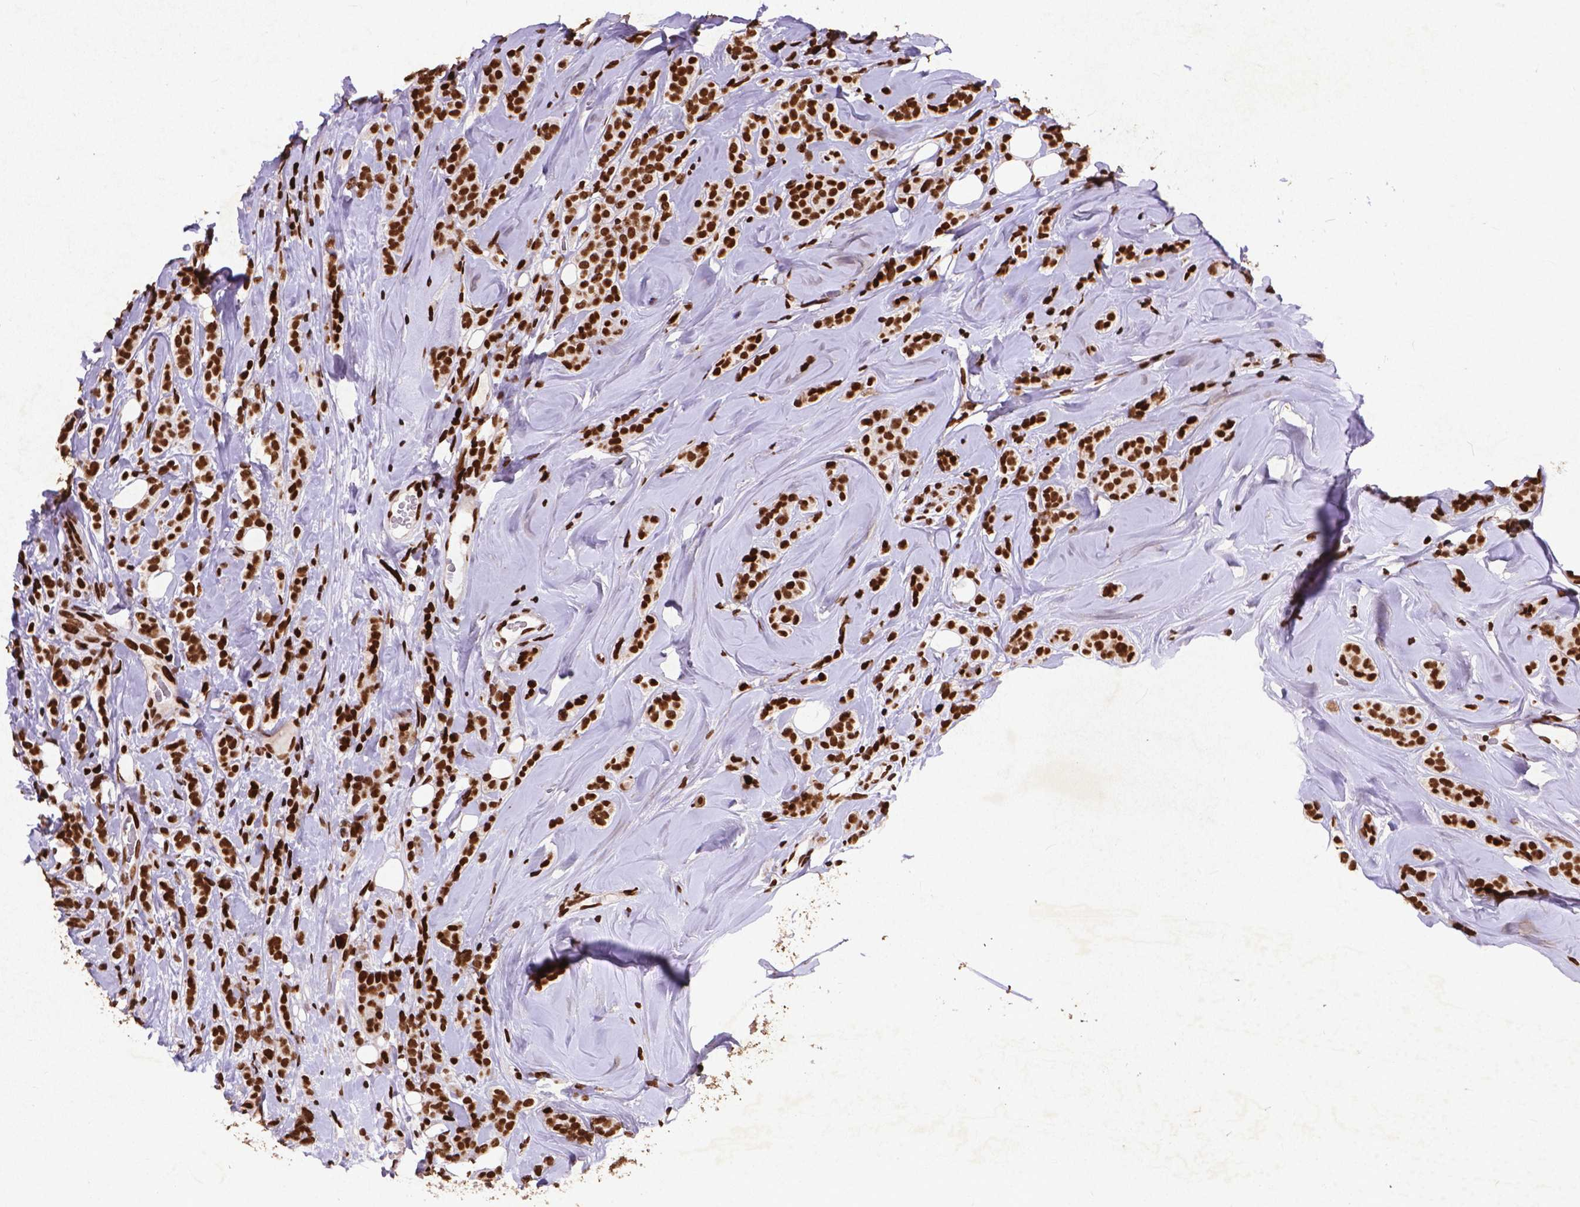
{"staining": {"intensity": "strong", "quantity": ">75%", "location": "nuclear"}, "tissue": "breast cancer", "cell_type": "Tumor cells", "image_type": "cancer", "snomed": [{"axis": "morphology", "description": "Lobular carcinoma"}, {"axis": "topography", "description": "Breast"}], "caption": "Lobular carcinoma (breast) tissue demonstrates strong nuclear staining in approximately >75% of tumor cells", "gene": "CITED2", "patient": {"sex": "female", "age": 49}}